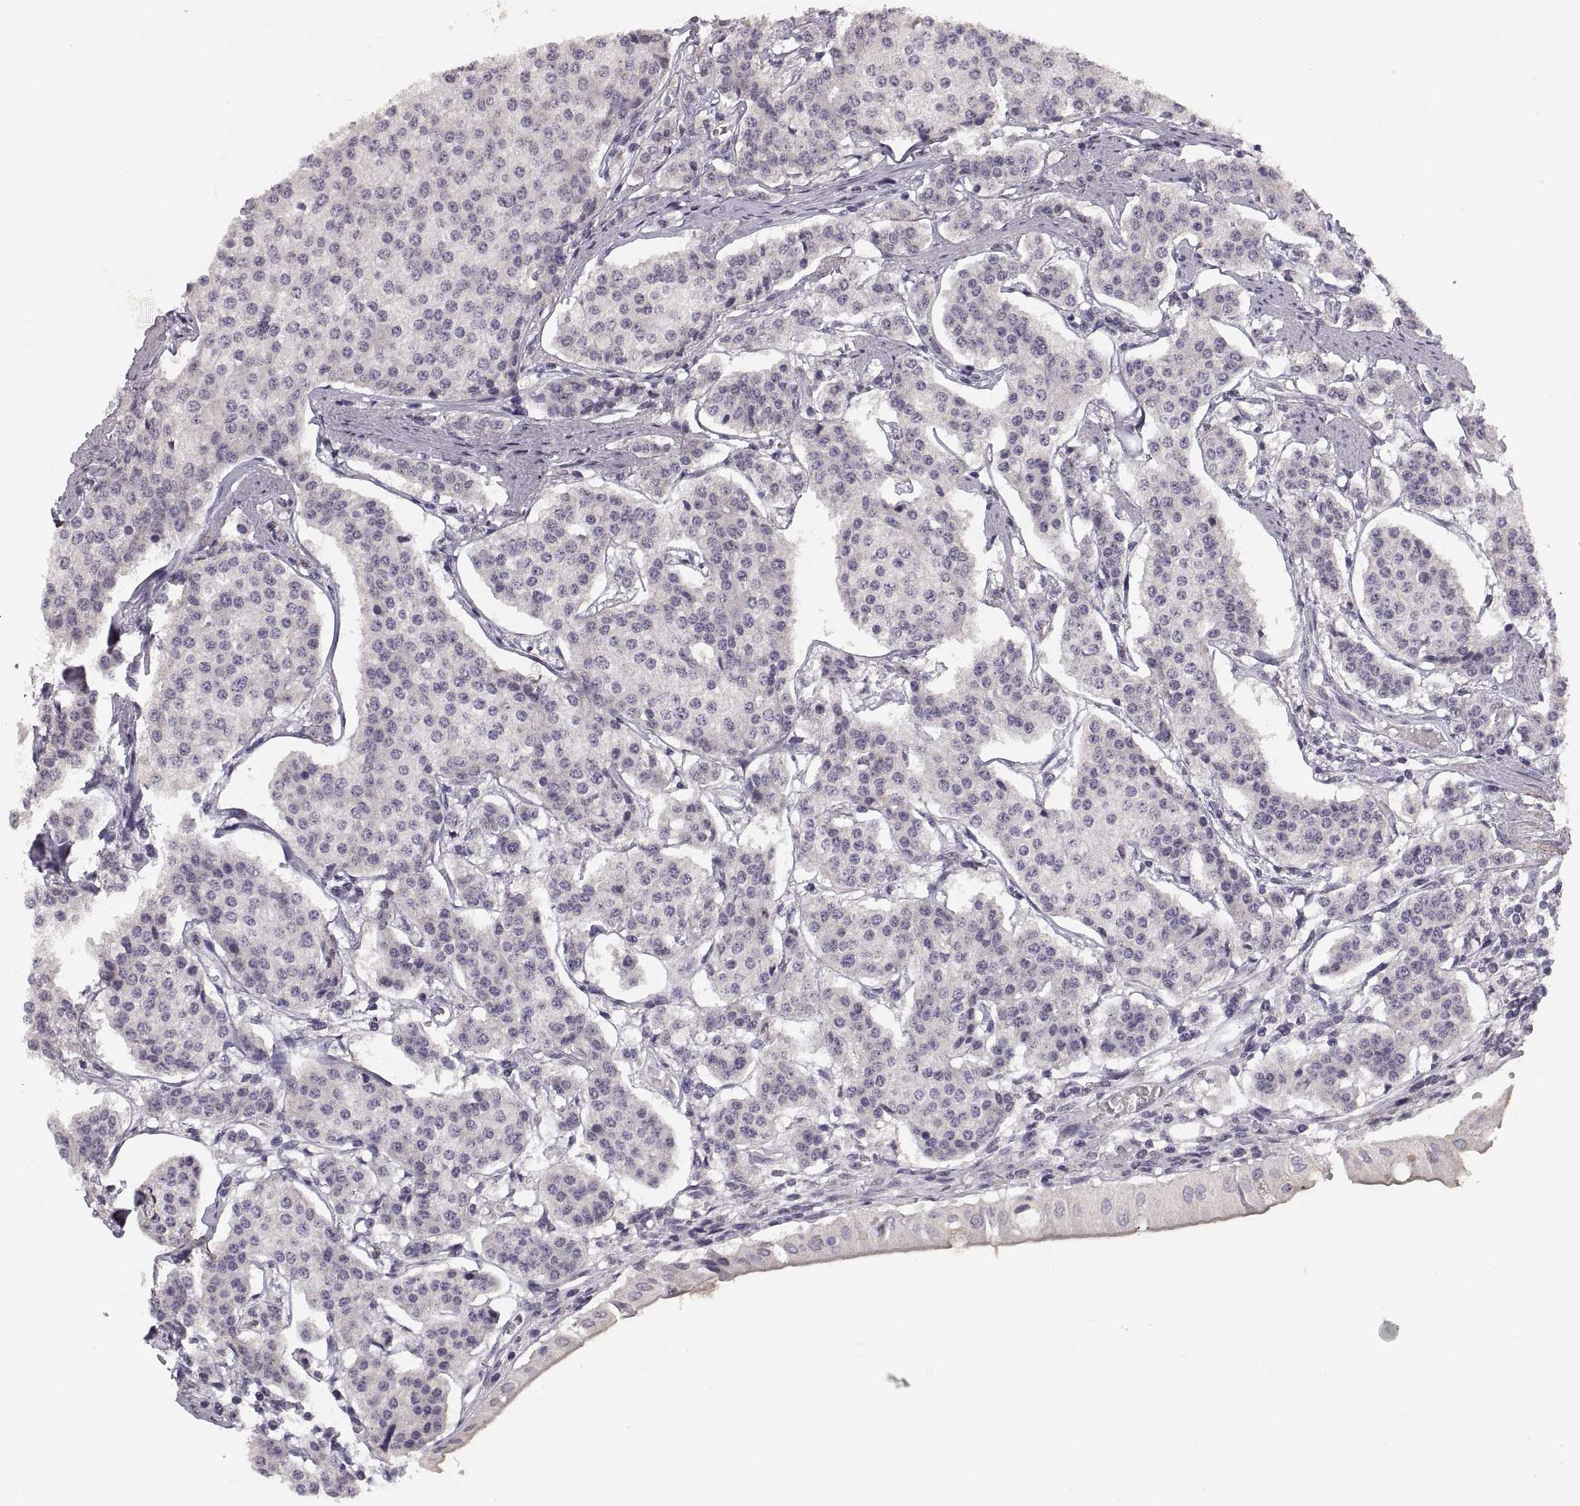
{"staining": {"intensity": "negative", "quantity": "none", "location": "none"}, "tissue": "carcinoid", "cell_type": "Tumor cells", "image_type": "cancer", "snomed": [{"axis": "morphology", "description": "Carcinoid, malignant, NOS"}, {"axis": "topography", "description": "Small intestine"}], "caption": "DAB immunohistochemical staining of carcinoid exhibits no significant expression in tumor cells.", "gene": "CDH2", "patient": {"sex": "female", "age": 65}}